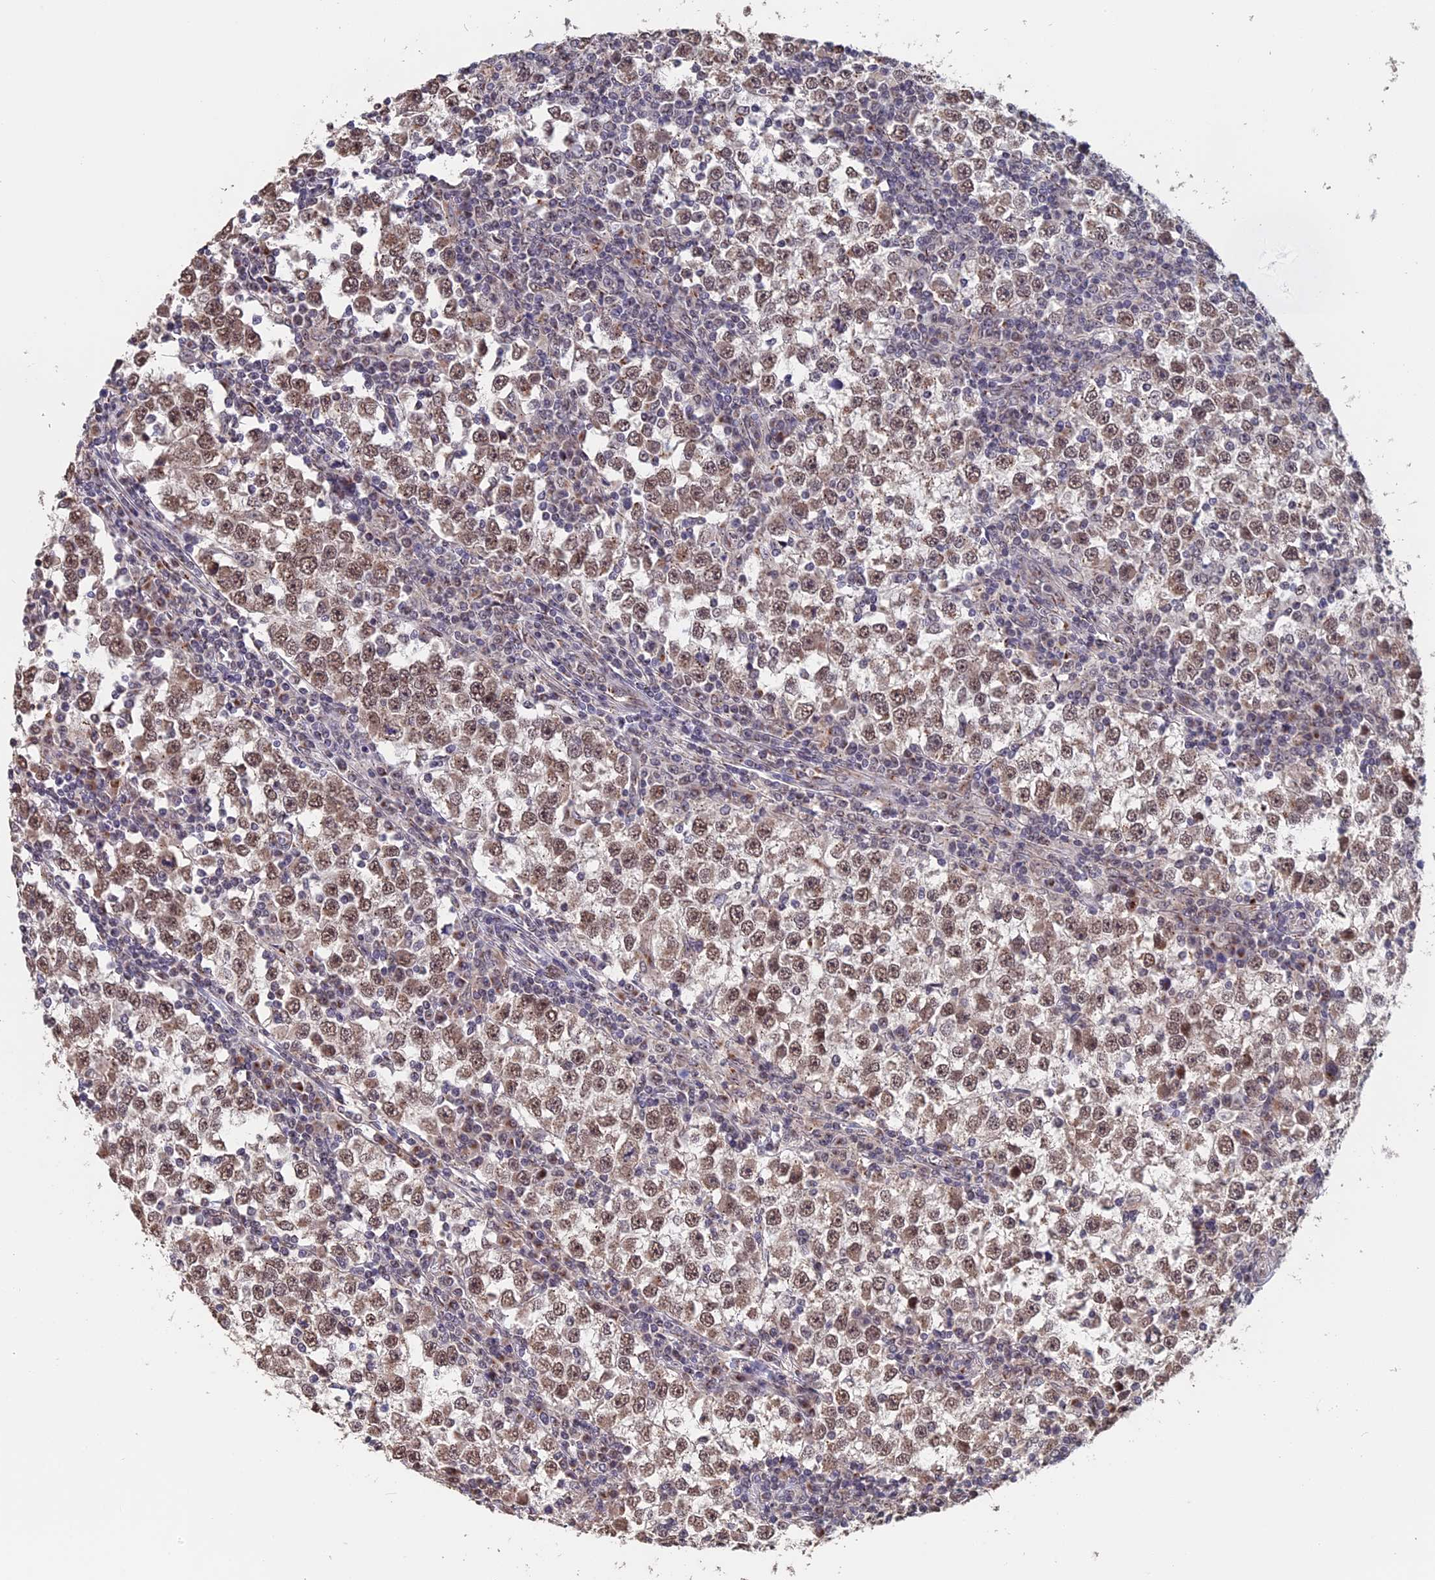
{"staining": {"intensity": "moderate", "quantity": ">75%", "location": "nuclear"}, "tissue": "testis cancer", "cell_type": "Tumor cells", "image_type": "cancer", "snomed": [{"axis": "morphology", "description": "Seminoma, NOS"}, {"axis": "topography", "description": "Testis"}], "caption": "A medium amount of moderate nuclear staining is seen in about >75% of tumor cells in seminoma (testis) tissue. (IHC, brightfield microscopy, high magnification).", "gene": "PIGQ", "patient": {"sex": "male", "age": 65}}